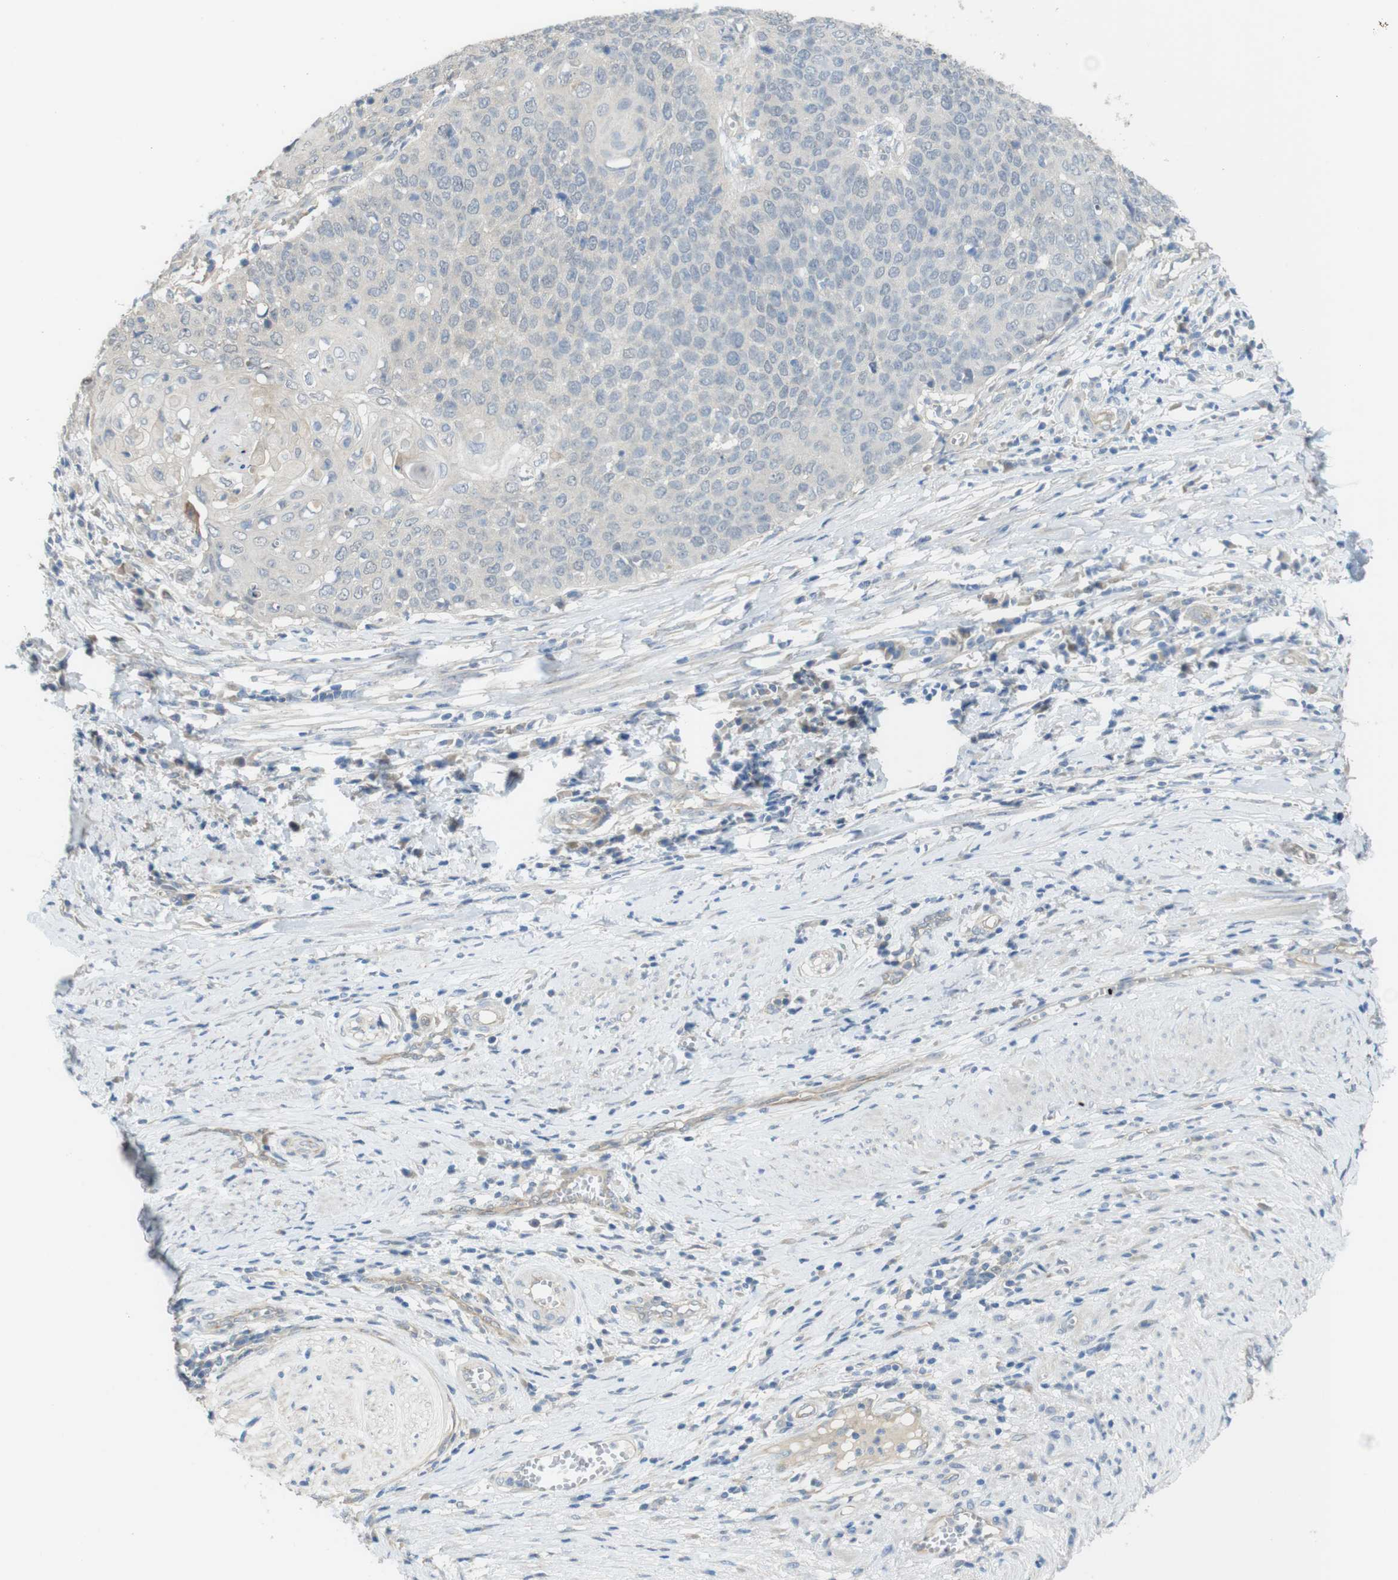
{"staining": {"intensity": "negative", "quantity": "none", "location": "none"}, "tissue": "cervical cancer", "cell_type": "Tumor cells", "image_type": "cancer", "snomed": [{"axis": "morphology", "description": "Squamous cell carcinoma, NOS"}, {"axis": "topography", "description": "Cervix"}], "caption": "High power microscopy photomicrograph of an immunohistochemistry (IHC) histopathology image of cervical cancer (squamous cell carcinoma), revealing no significant positivity in tumor cells. (DAB (3,3'-diaminobenzidine) immunohistochemistry, high magnification).", "gene": "ABHD15", "patient": {"sex": "female", "age": 39}}